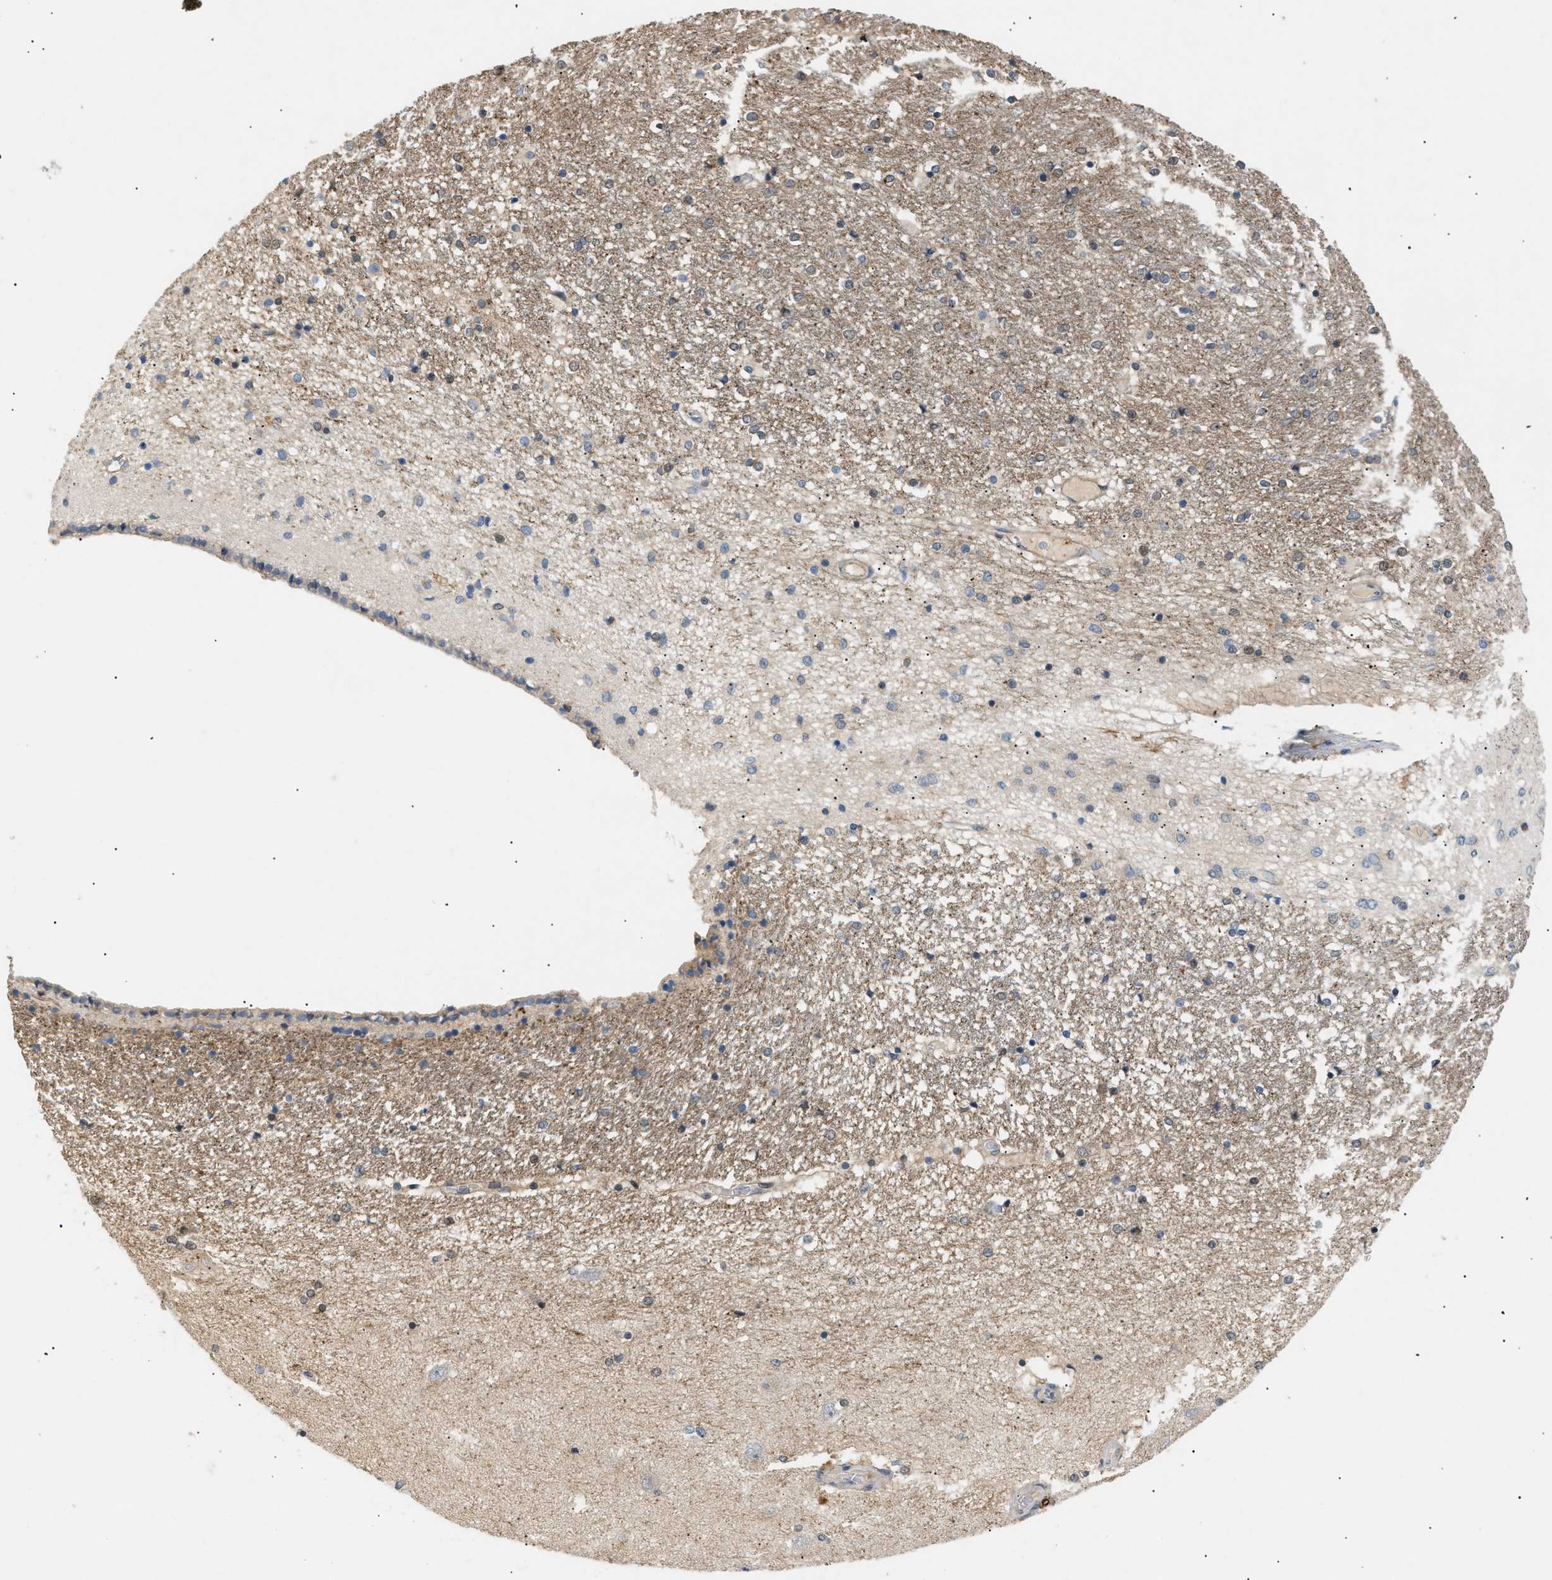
{"staining": {"intensity": "moderate", "quantity": "<25%", "location": "nuclear"}, "tissue": "hippocampus", "cell_type": "Glial cells", "image_type": "normal", "snomed": [{"axis": "morphology", "description": "Normal tissue, NOS"}, {"axis": "topography", "description": "Hippocampus"}], "caption": "A photomicrograph showing moderate nuclear staining in approximately <25% of glial cells in unremarkable hippocampus, as visualized by brown immunohistochemical staining.", "gene": "FARS2", "patient": {"sex": "female", "age": 54}}